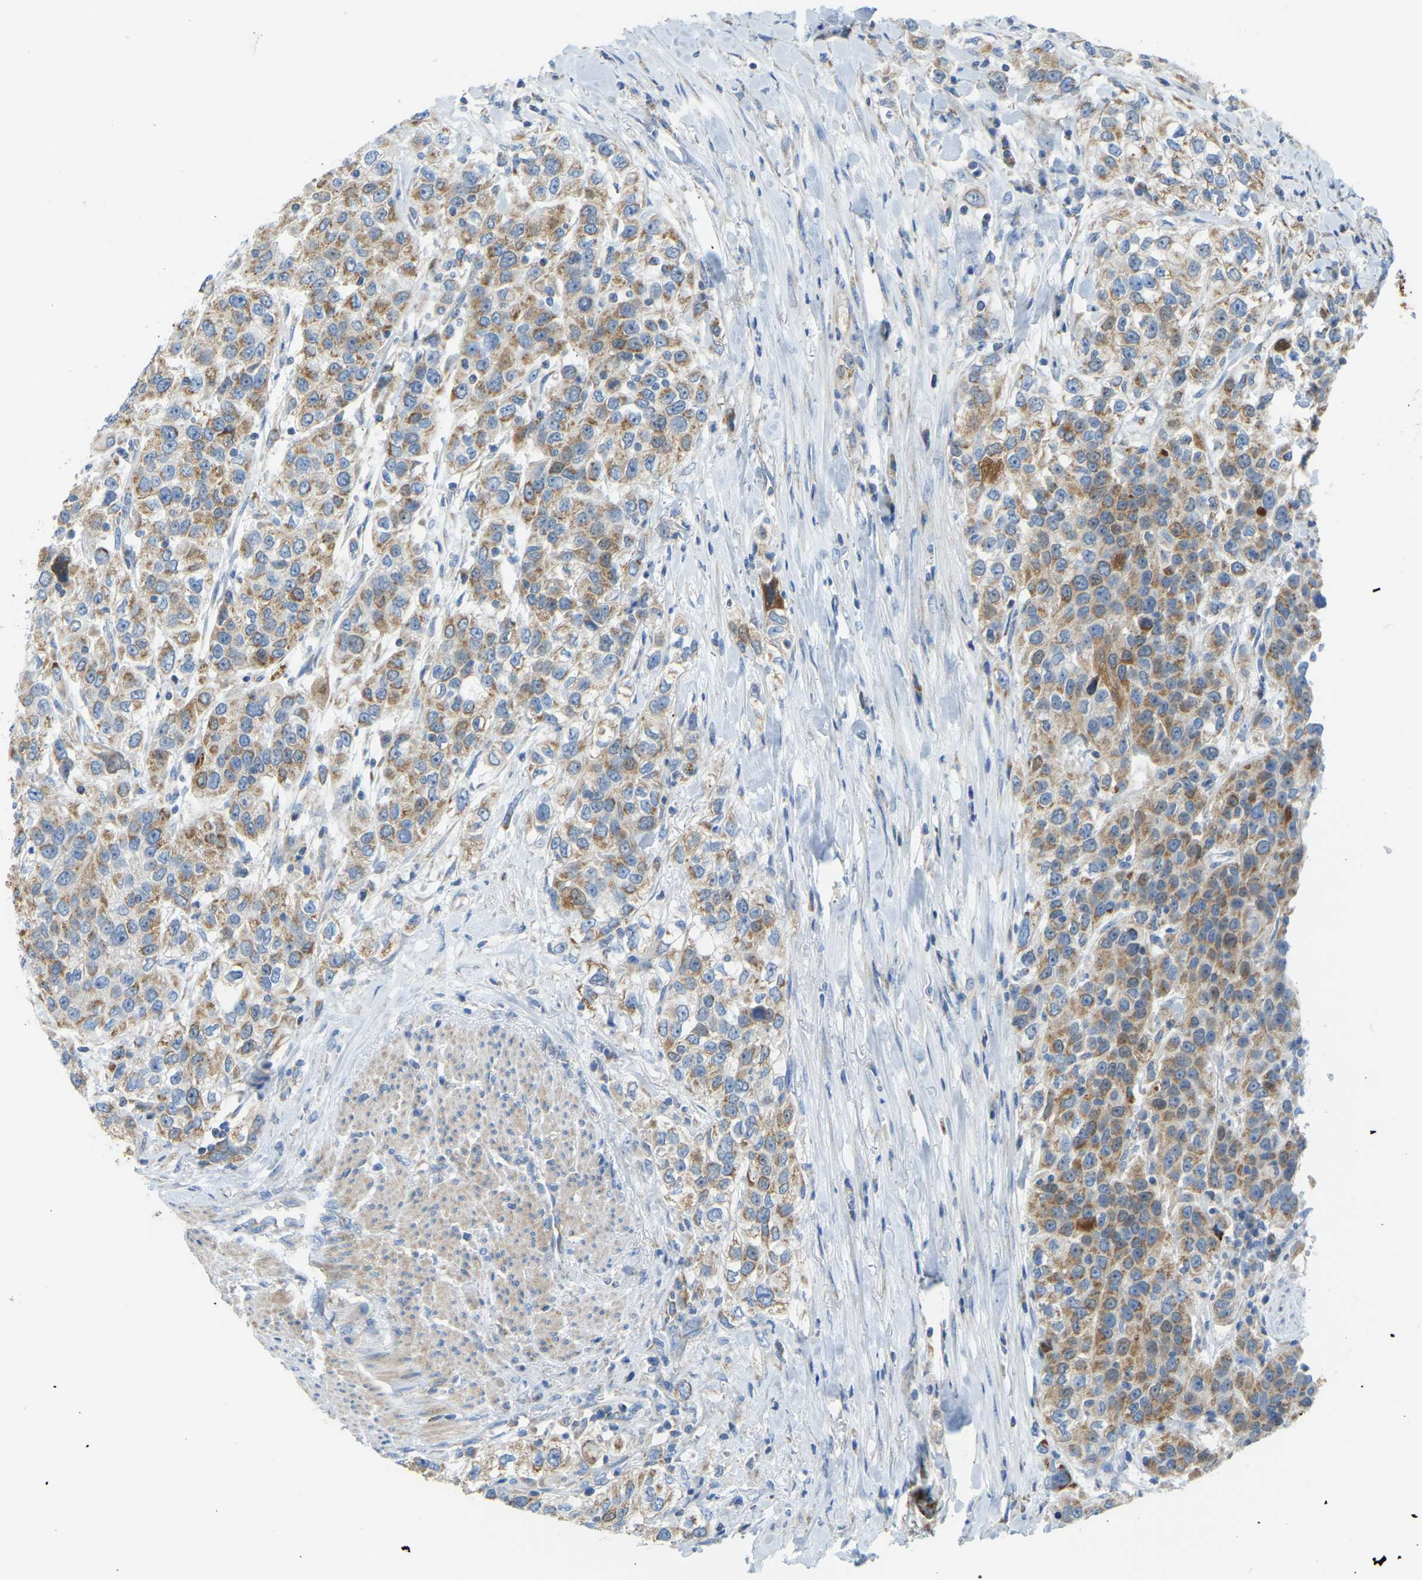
{"staining": {"intensity": "moderate", "quantity": "25%-75%", "location": "cytoplasmic/membranous"}, "tissue": "urothelial cancer", "cell_type": "Tumor cells", "image_type": "cancer", "snomed": [{"axis": "morphology", "description": "Urothelial carcinoma, High grade"}, {"axis": "topography", "description": "Urinary bladder"}], "caption": "IHC (DAB) staining of human urothelial cancer reveals moderate cytoplasmic/membranous protein expression in approximately 25%-75% of tumor cells.", "gene": "GDA", "patient": {"sex": "female", "age": 80}}